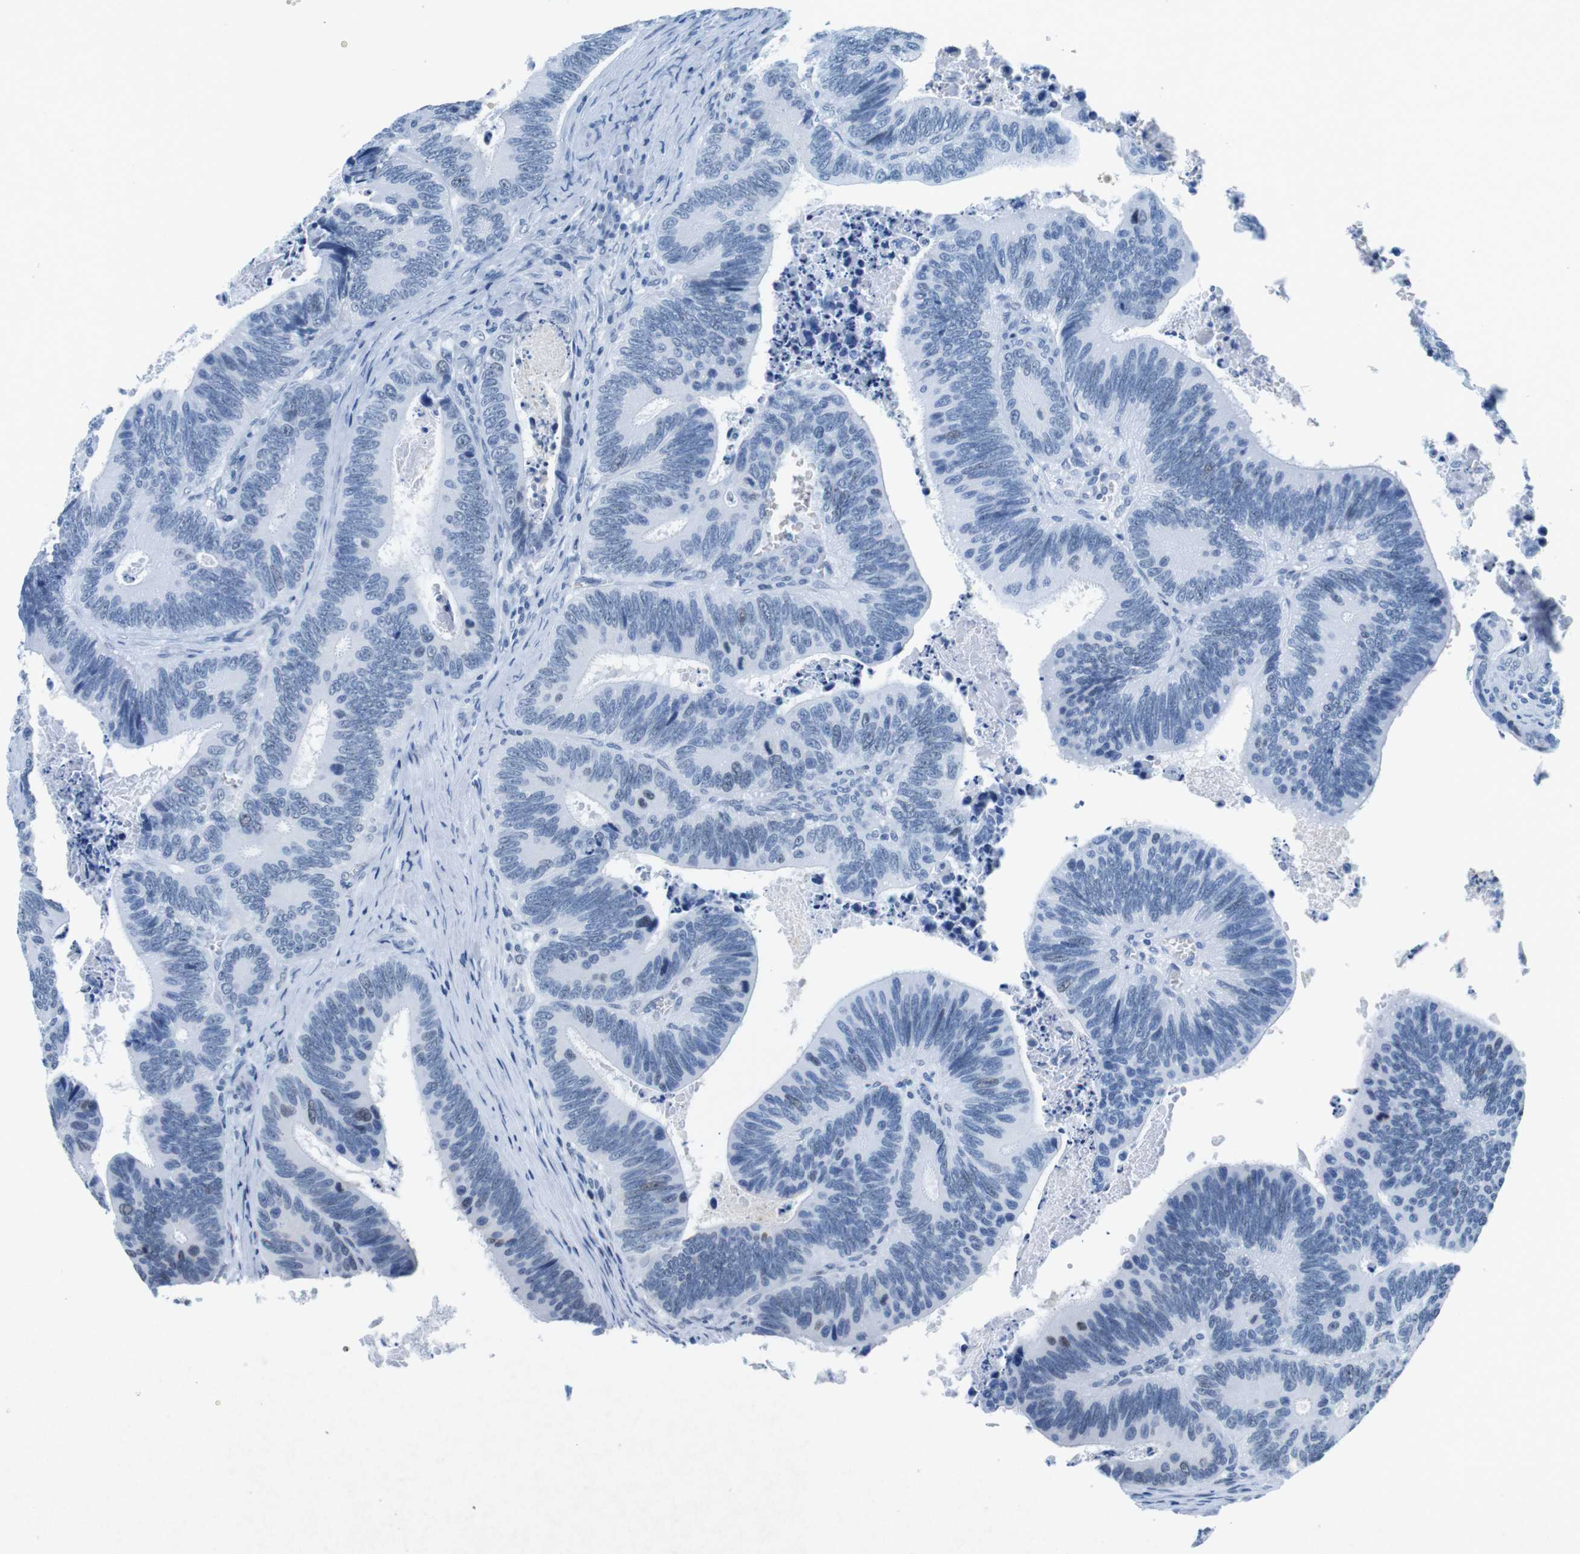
{"staining": {"intensity": "negative", "quantity": "none", "location": "none"}, "tissue": "colorectal cancer", "cell_type": "Tumor cells", "image_type": "cancer", "snomed": [{"axis": "morphology", "description": "Inflammation, NOS"}, {"axis": "morphology", "description": "Adenocarcinoma, NOS"}, {"axis": "topography", "description": "Colon"}], "caption": "Immunohistochemistry (IHC) of human adenocarcinoma (colorectal) displays no positivity in tumor cells.", "gene": "CTAG1B", "patient": {"sex": "male", "age": 72}}